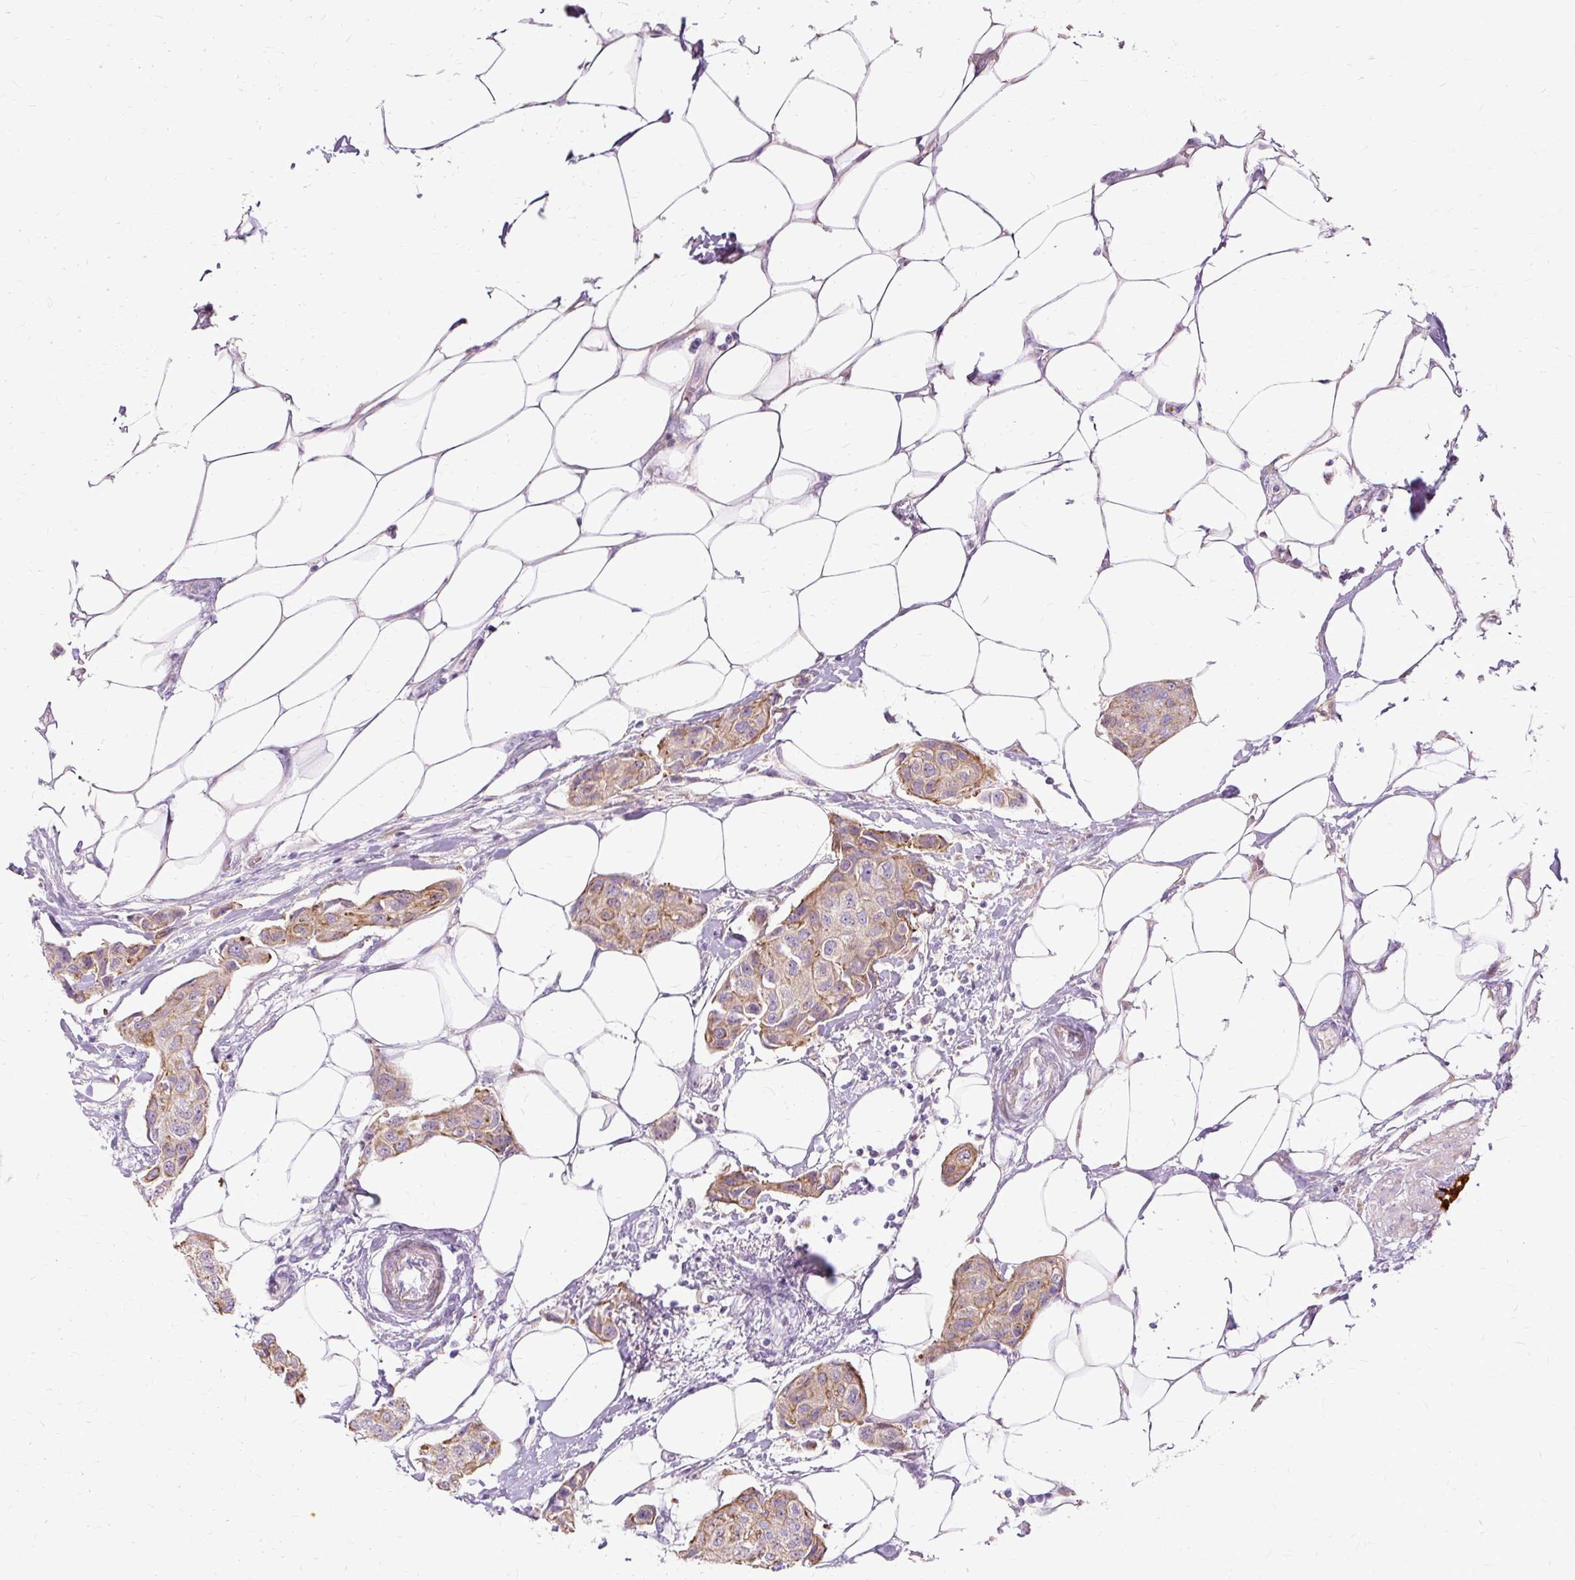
{"staining": {"intensity": "moderate", "quantity": "<25%", "location": "cytoplasmic/membranous"}, "tissue": "breast cancer", "cell_type": "Tumor cells", "image_type": "cancer", "snomed": [{"axis": "morphology", "description": "Duct carcinoma"}, {"axis": "topography", "description": "Breast"}, {"axis": "topography", "description": "Lymph node"}], "caption": "Moderate cytoplasmic/membranous expression is present in about <25% of tumor cells in breast invasive ductal carcinoma.", "gene": "DCTN4", "patient": {"sex": "female", "age": 80}}